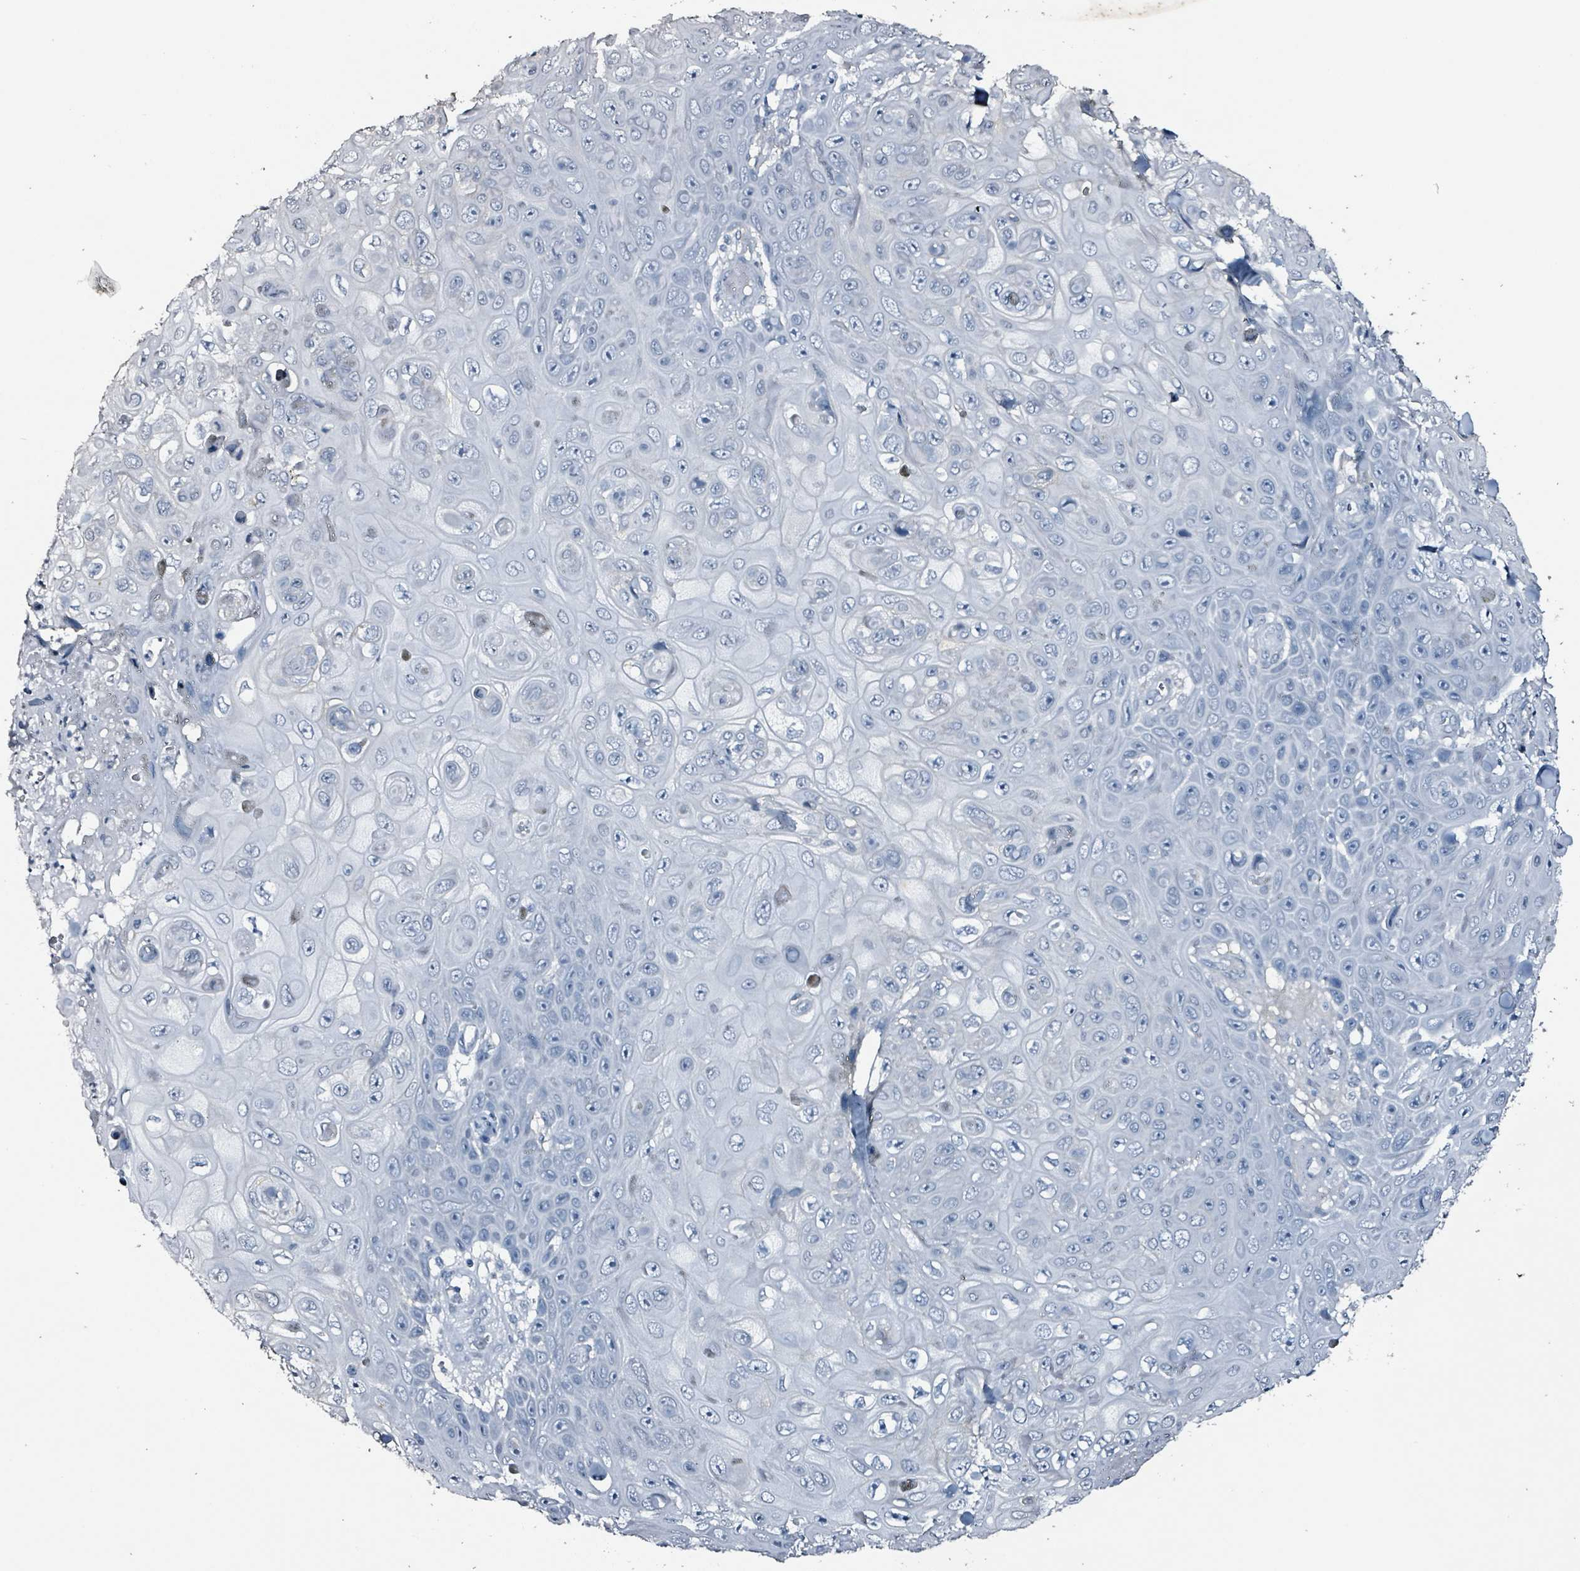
{"staining": {"intensity": "negative", "quantity": "none", "location": "none"}, "tissue": "skin cancer", "cell_type": "Tumor cells", "image_type": "cancer", "snomed": [{"axis": "morphology", "description": "Squamous cell carcinoma, NOS"}, {"axis": "topography", "description": "Skin"}], "caption": "Tumor cells show no significant expression in skin squamous cell carcinoma.", "gene": "CA9", "patient": {"sex": "male", "age": 82}}